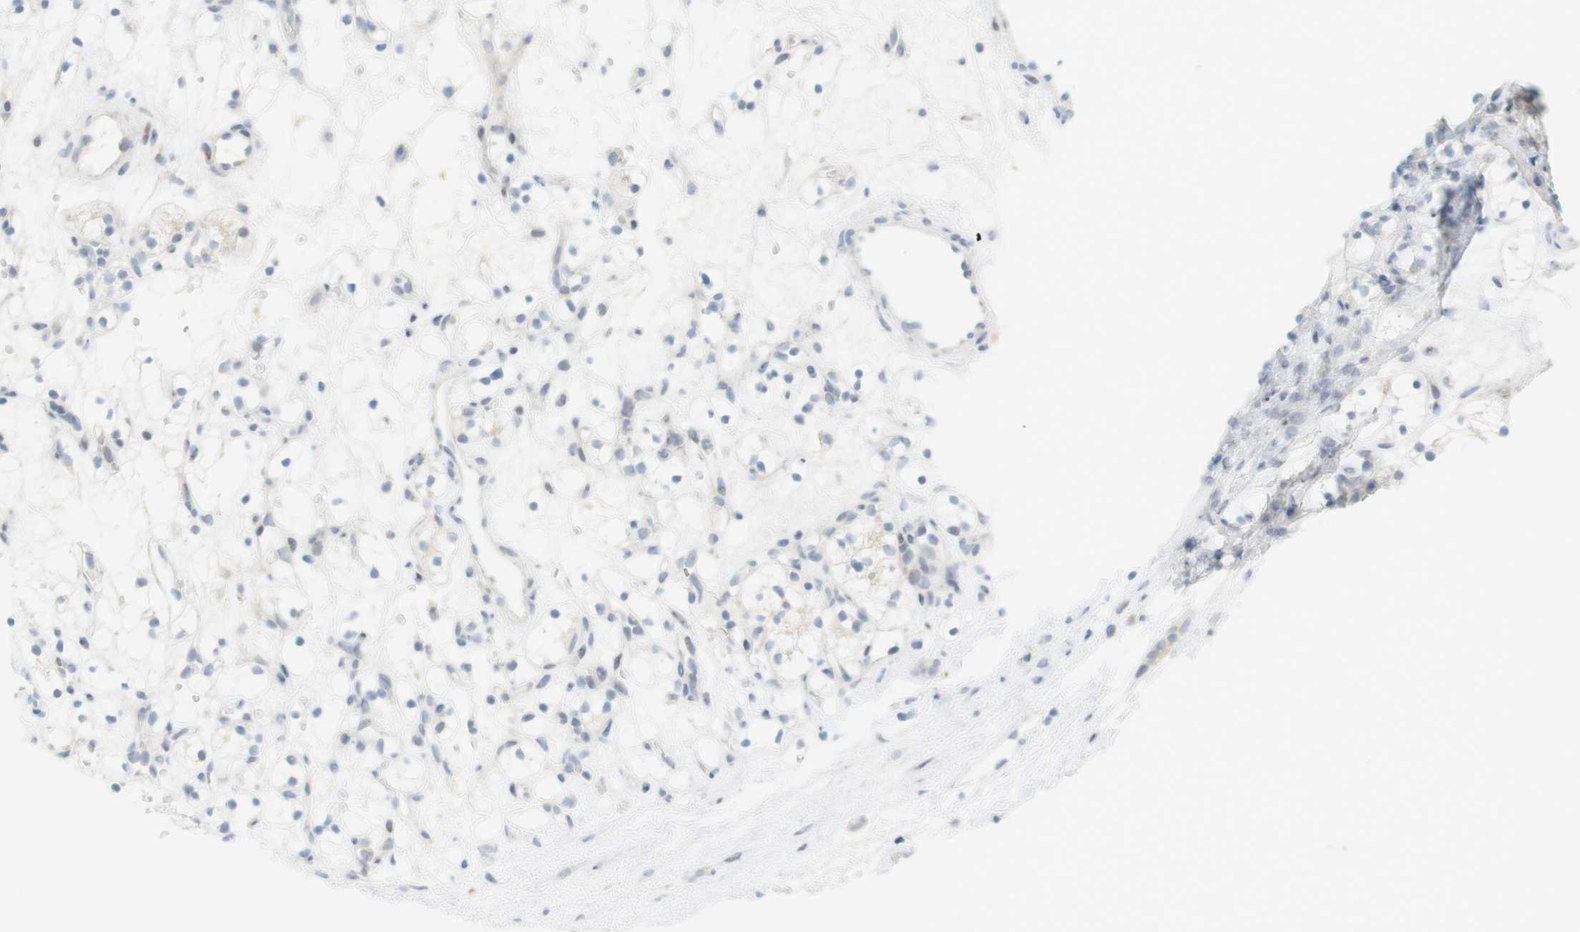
{"staining": {"intensity": "negative", "quantity": "none", "location": "none"}, "tissue": "renal cancer", "cell_type": "Tumor cells", "image_type": "cancer", "snomed": [{"axis": "morphology", "description": "Adenocarcinoma, NOS"}, {"axis": "topography", "description": "Kidney"}], "caption": "Photomicrograph shows no protein positivity in tumor cells of renal adenocarcinoma tissue.", "gene": "DMC1", "patient": {"sex": "female", "age": 60}}